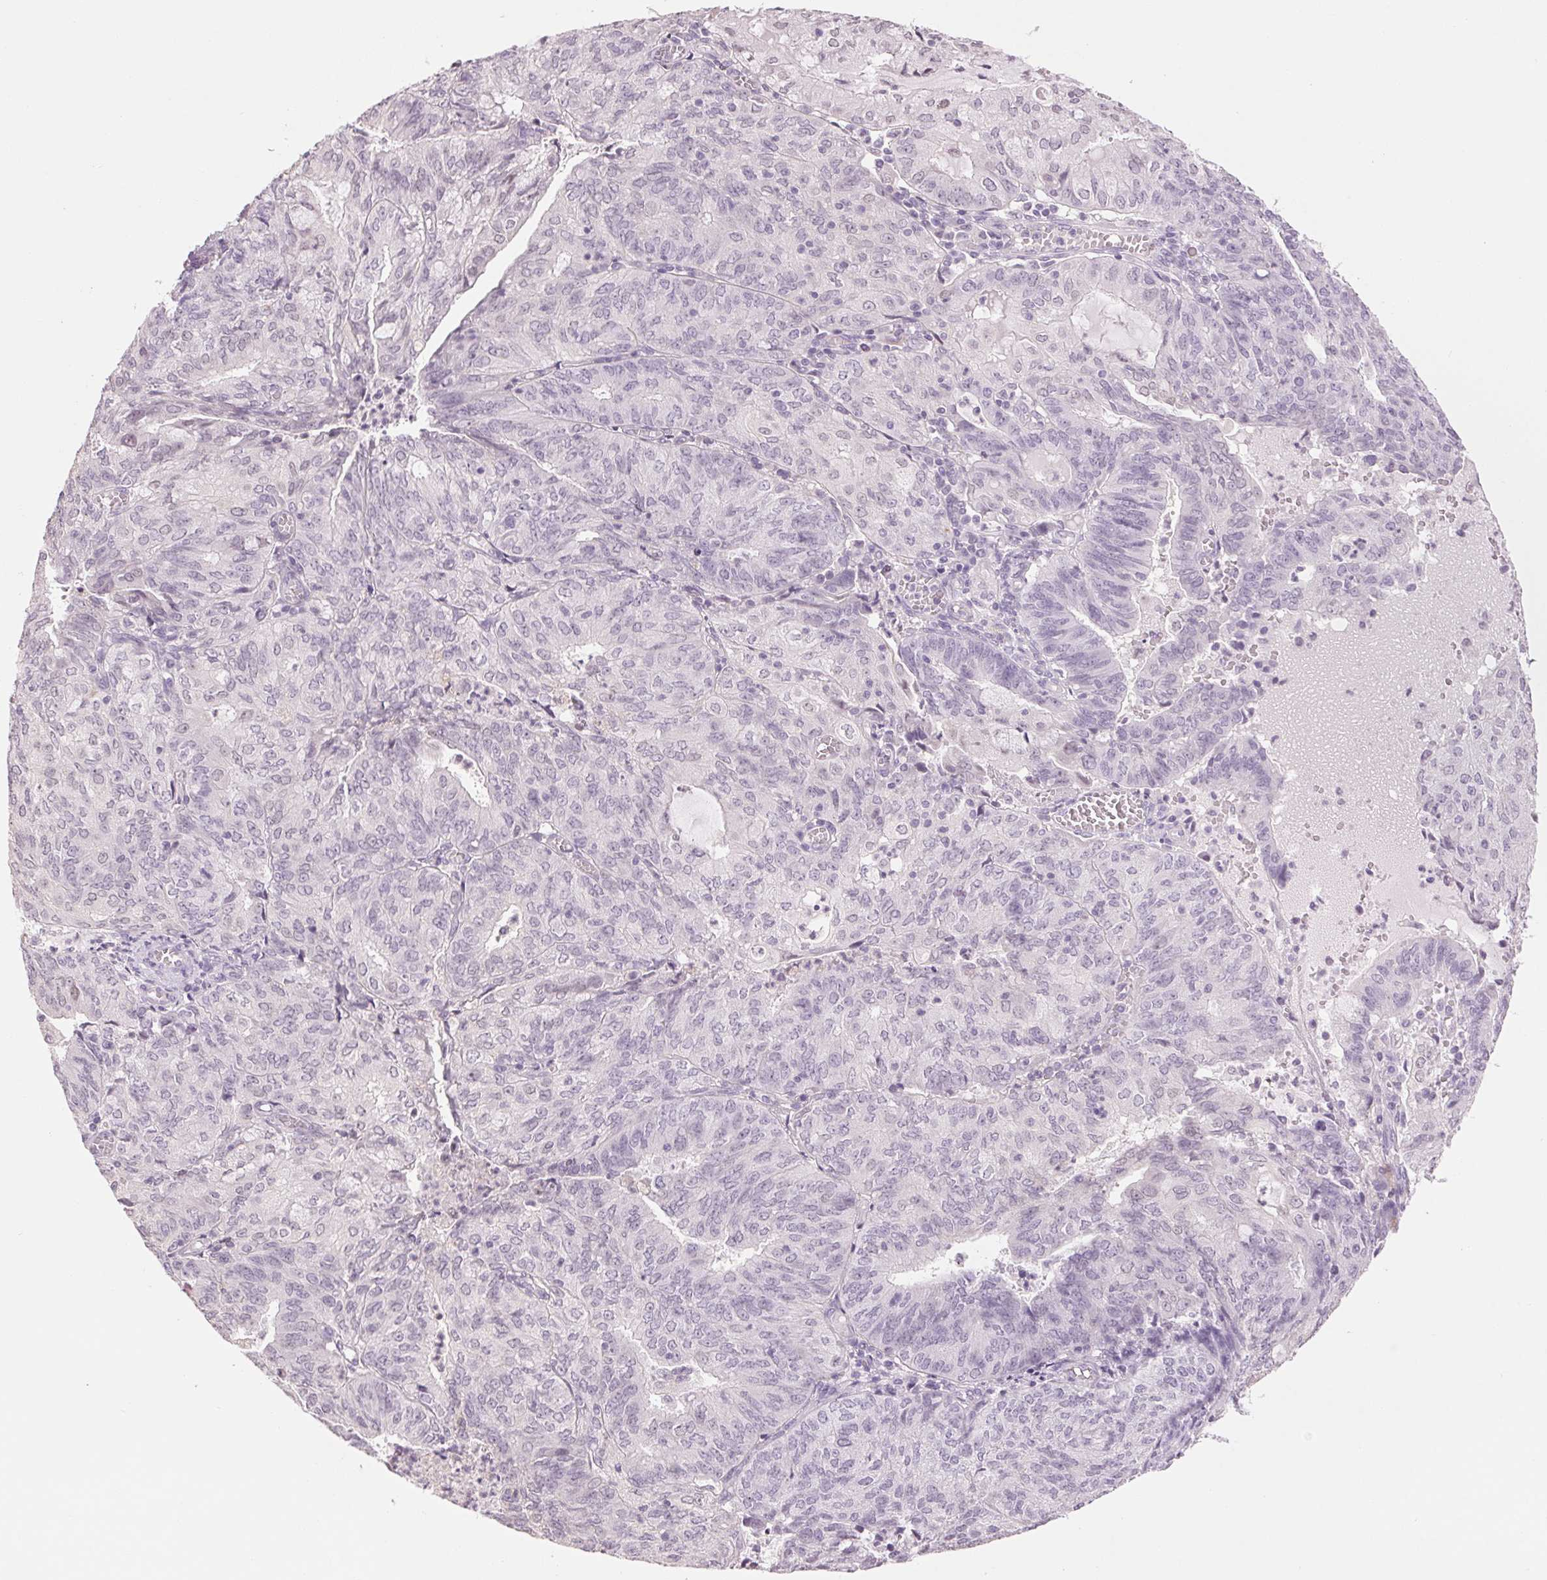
{"staining": {"intensity": "negative", "quantity": "none", "location": "none"}, "tissue": "endometrial cancer", "cell_type": "Tumor cells", "image_type": "cancer", "snomed": [{"axis": "morphology", "description": "Adenocarcinoma, NOS"}, {"axis": "topography", "description": "Endometrium"}], "caption": "High power microscopy micrograph of an immunohistochemistry photomicrograph of endometrial cancer (adenocarcinoma), revealing no significant positivity in tumor cells. The staining is performed using DAB (3,3'-diaminobenzidine) brown chromogen with nuclei counter-stained in using hematoxylin.", "gene": "MPO", "patient": {"sex": "female", "age": 82}}